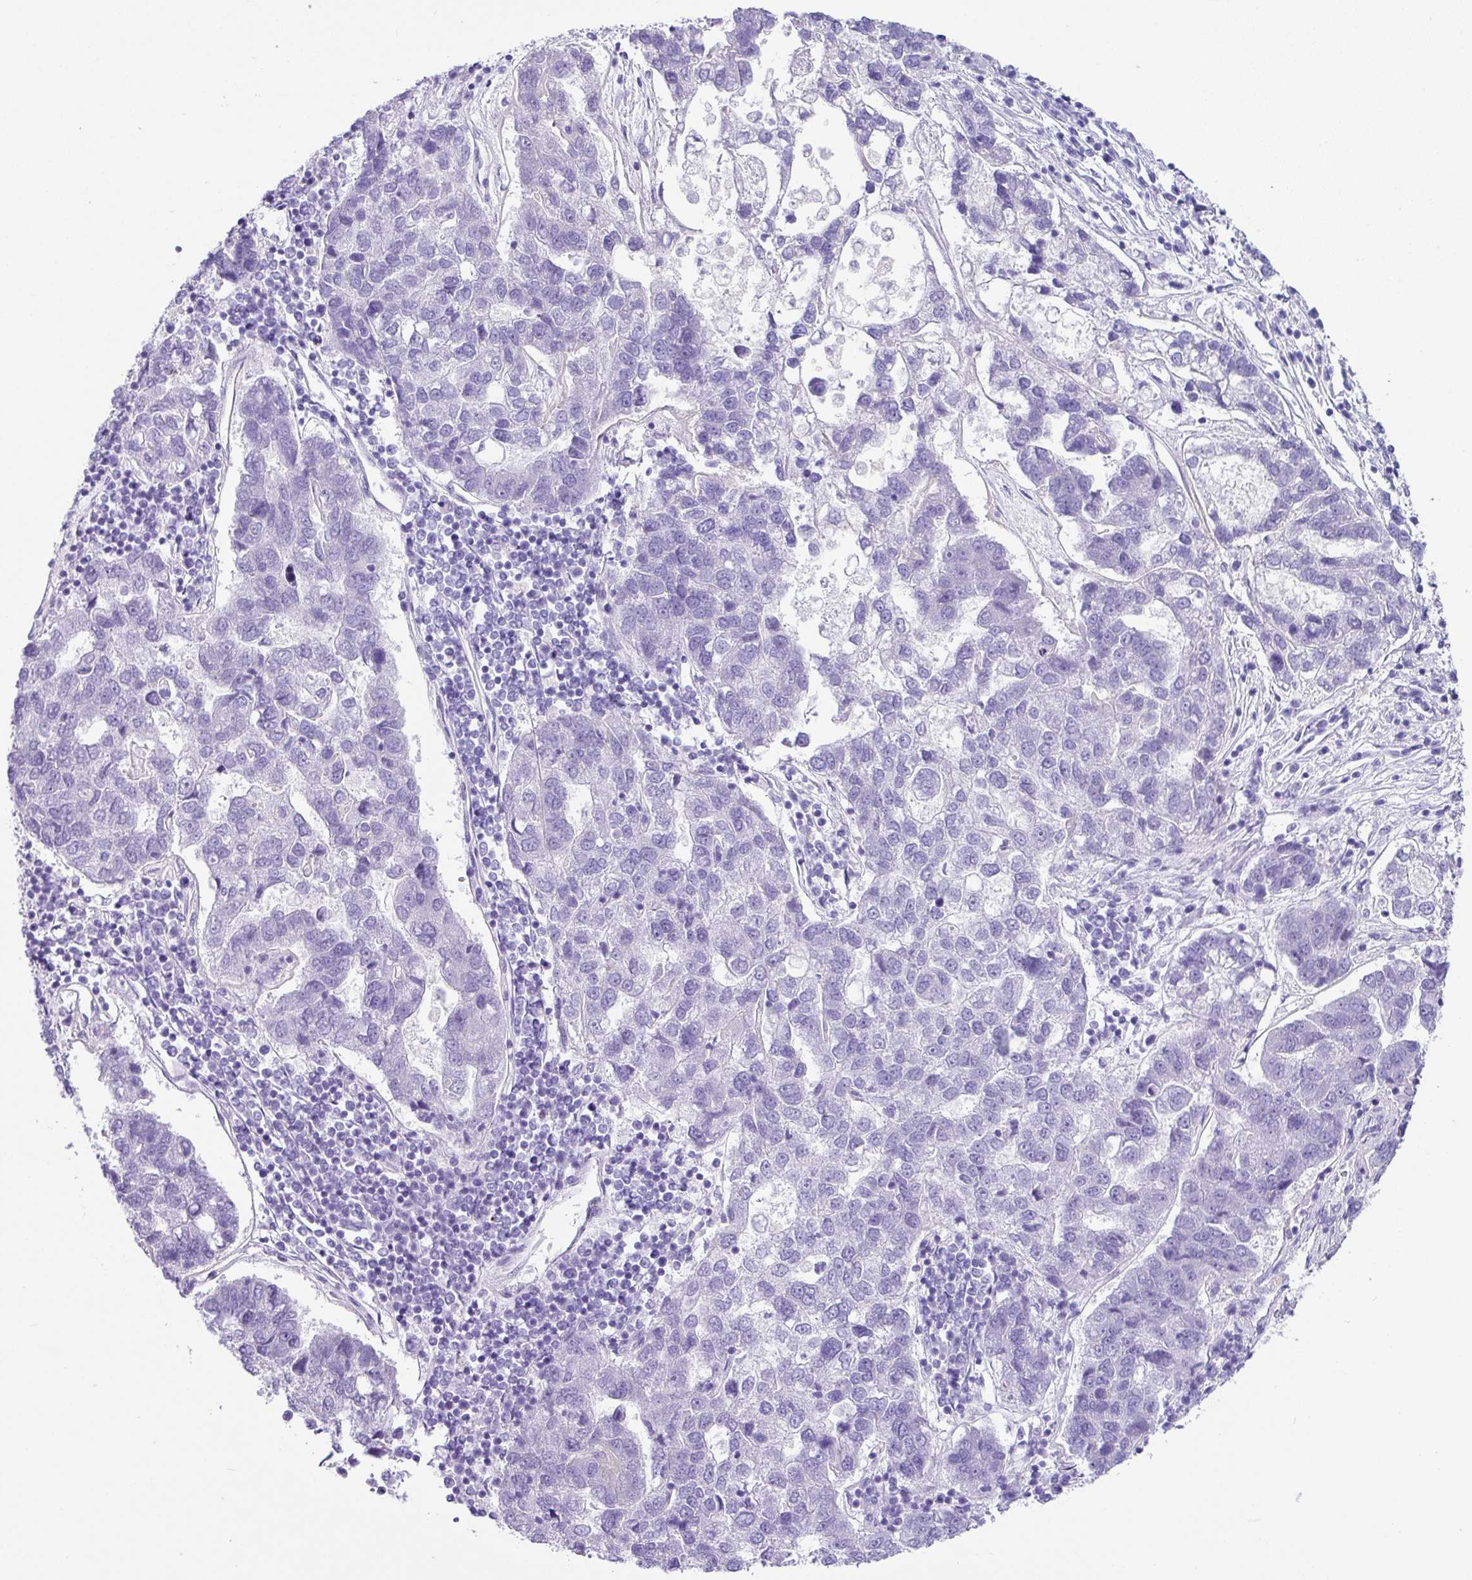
{"staining": {"intensity": "negative", "quantity": "none", "location": "none"}, "tissue": "pancreatic cancer", "cell_type": "Tumor cells", "image_type": "cancer", "snomed": [{"axis": "morphology", "description": "Adenocarcinoma, NOS"}, {"axis": "topography", "description": "Pancreas"}], "caption": "Protein analysis of pancreatic adenocarcinoma demonstrates no significant positivity in tumor cells. (Stains: DAB immunohistochemistry with hematoxylin counter stain, Microscopy: brightfield microscopy at high magnification).", "gene": "ZG16", "patient": {"sex": "female", "age": 61}}